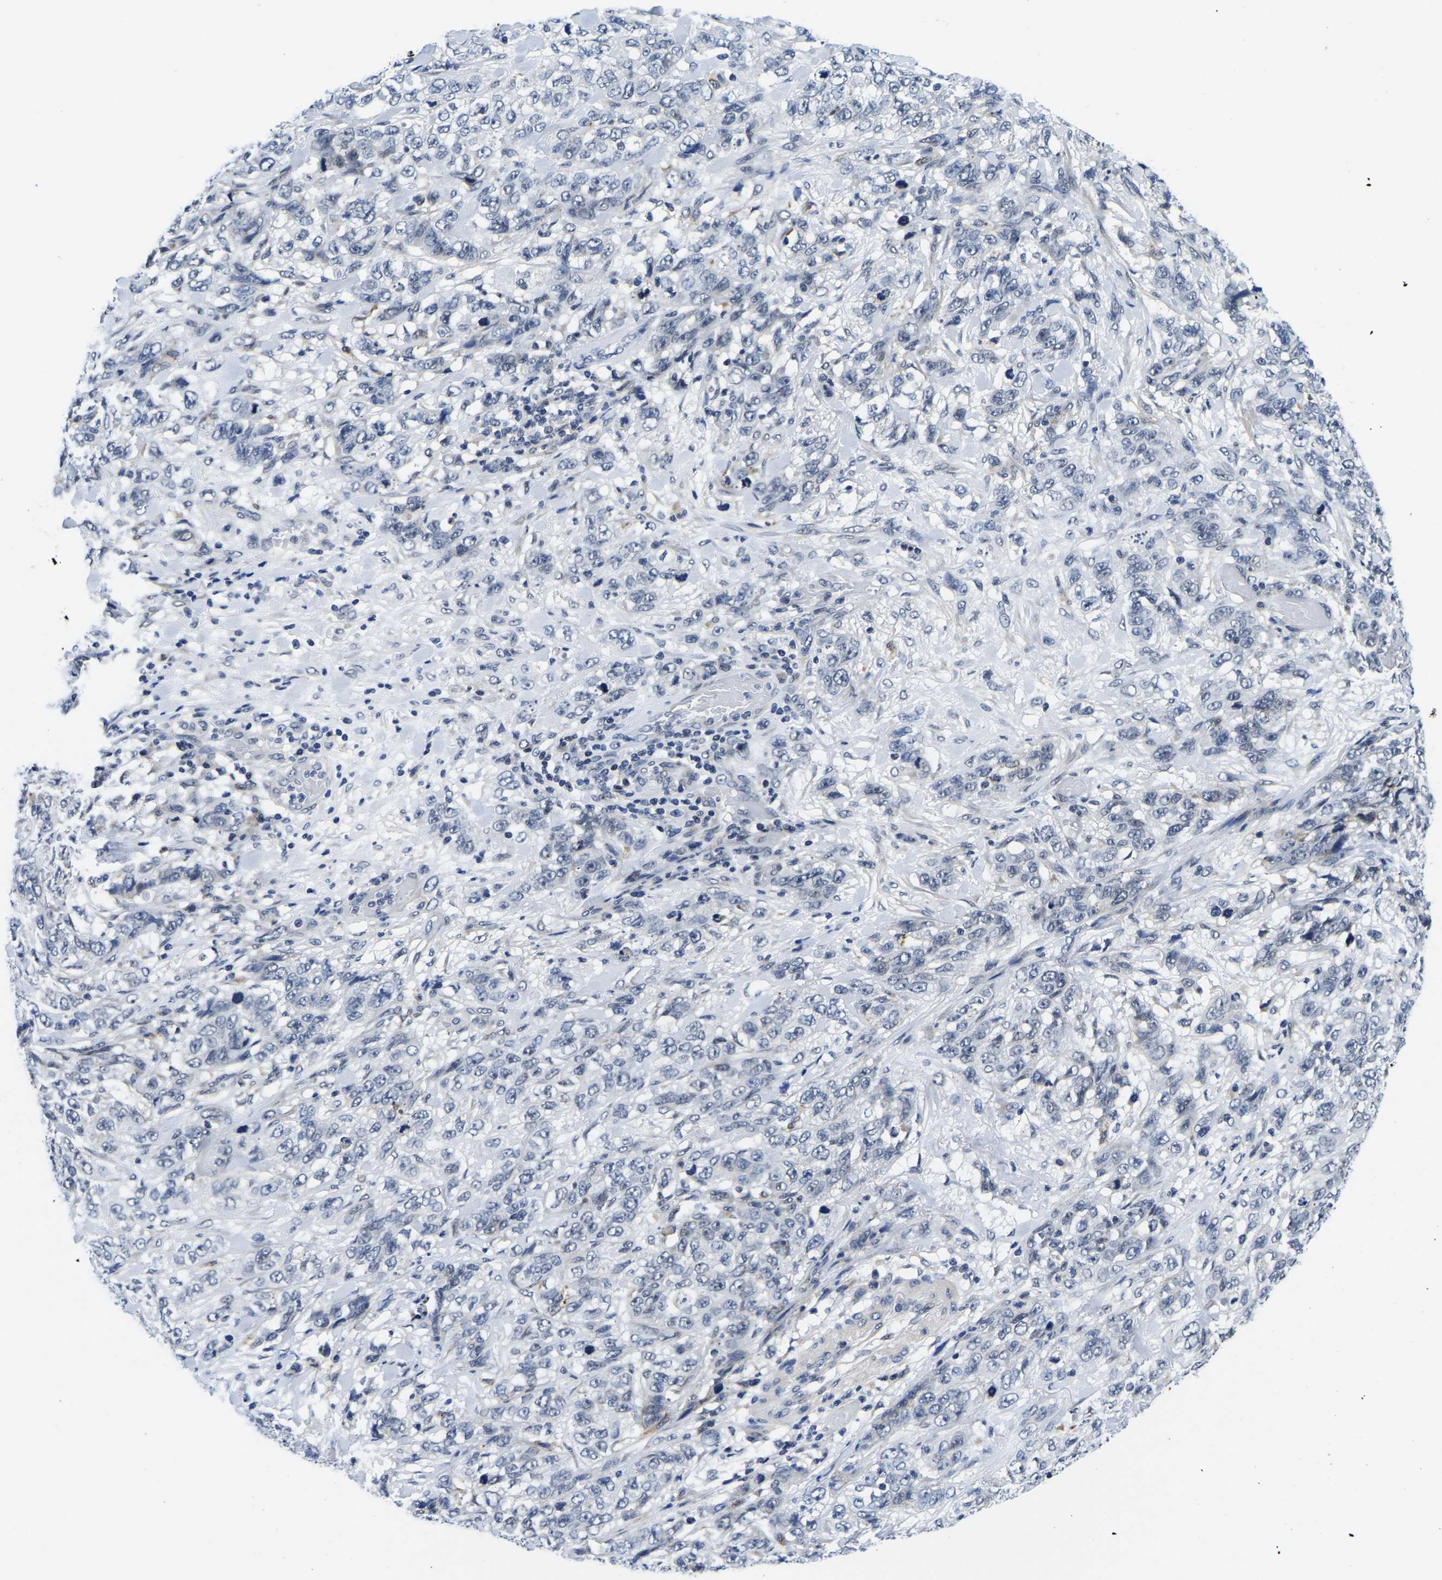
{"staining": {"intensity": "negative", "quantity": "none", "location": "none"}, "tissue": "stomach cancer", "cell_type": "Tumor cells", "image_type": "cancer", "snomed": [{"axis": "morphology", "description": "Adenocarcinoma, NOS"}, {"axis": "topography", "description": "Stomach"}], "caption": "Immunohistochemistry (IHC) image of human stomach cancer (adenocarcinoma) stained for a protein (brown), which shows no positivity in tumor cells.", "gene": "POLDIP3", "patient": {"sex": "male", "age": 48}}